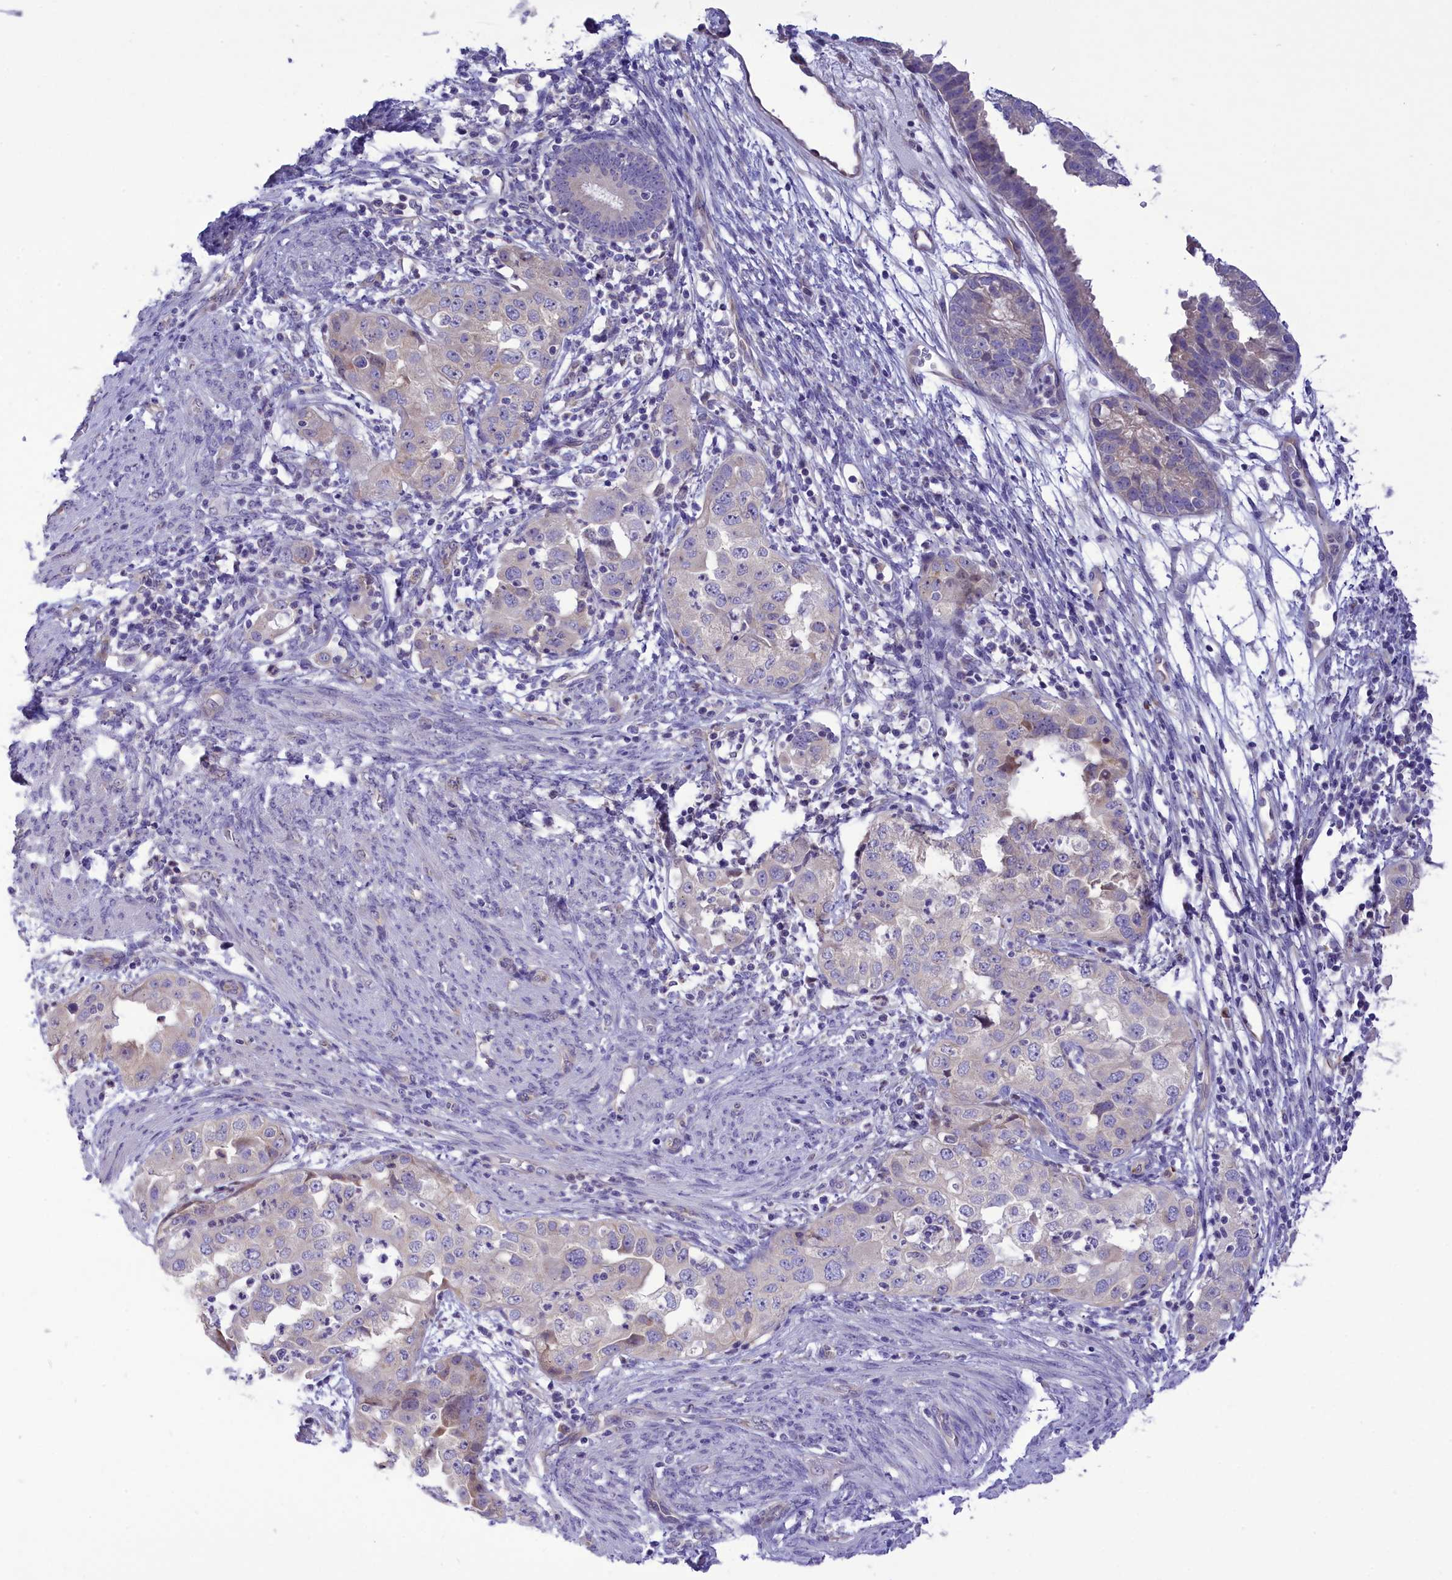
{"staining": {"intensity": "weak", "quantity": "<25%", "location": "cytoplasmic/membranous"}, "tissue": "endometrial cancer", "cell_type": "Tumor cells", "image_type": "cancer", "snomed": [{"axis": "morphology", "description": "Adenocarcinoma, NOS"}, {"axis": "topography", "description": "Endometrium"}], "caption": "Immunohistochemistry (IHC) of human adenocarcinoma (endometrial) demonstrates no positivity in tumor cells. (DAB (3,3'-diaminobenzidine) IHC, high magnification).", "gene": "DCAF16", "patient": {"sex": "female", "age": 85}}